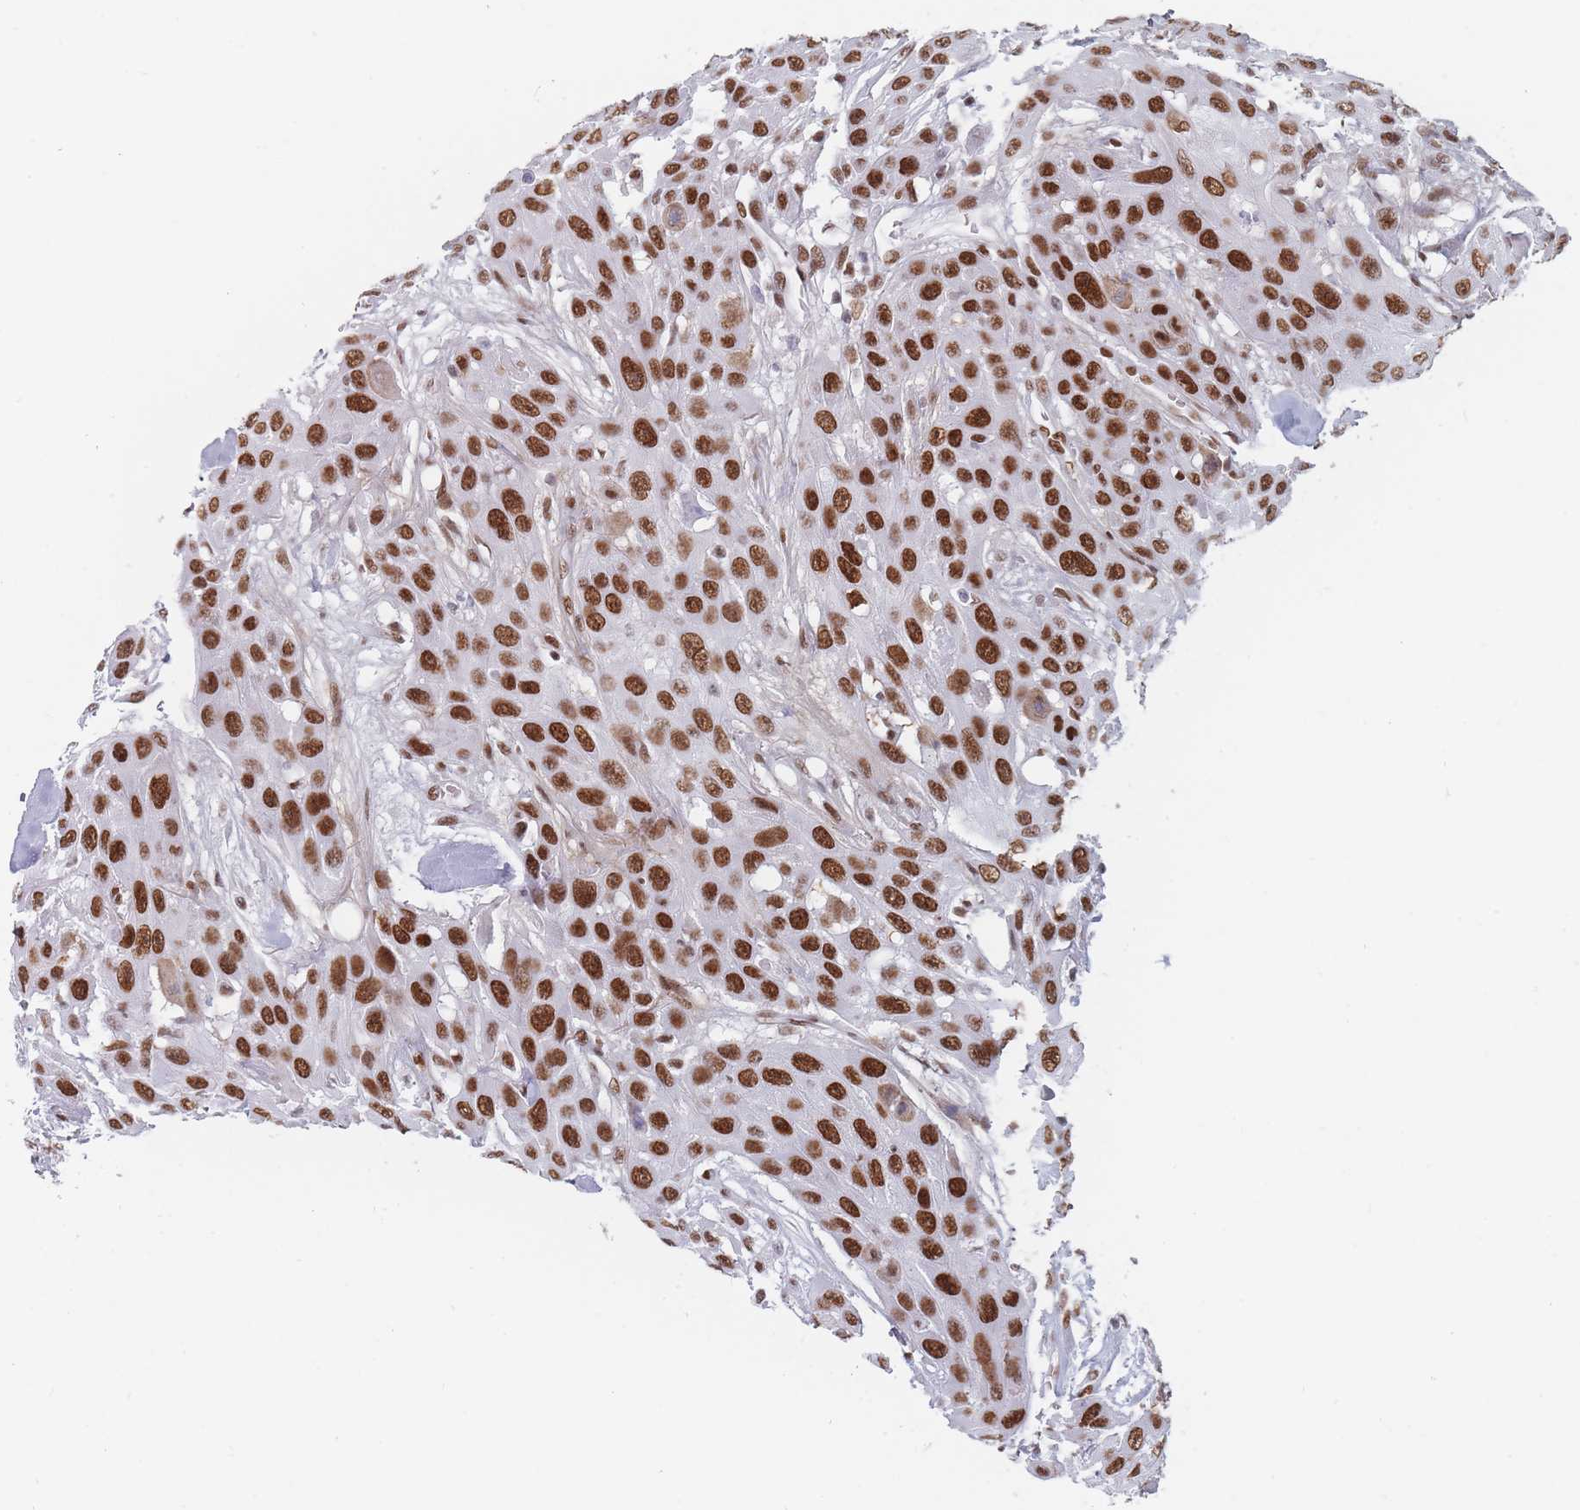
{"staining": {"intensity": "strong", "quantity": ">75%", "location": "nuclear"}, "tissue": "head and neck cancer", "cell_type": "Tumor cells", "image_type": "cancer", "snomed": [{"axis": "morphology", "description": "Squamous cell carcinoma, NOS"}, {"axis": "topography", "description": "Head-Neck"}], "caption": "Immunohistochemical staining of human head and neck cancer (squamous cell carcinoma) reveals high levels of strong nuclear protein positivity in about >75% of tumor cells. (DAB (3,3'-diaminobenzidine) IHC, brown staining for protein, blue staining for nuclei).", "gene": "SAFB2", "patient": {"sex": "male", "age": 81}}